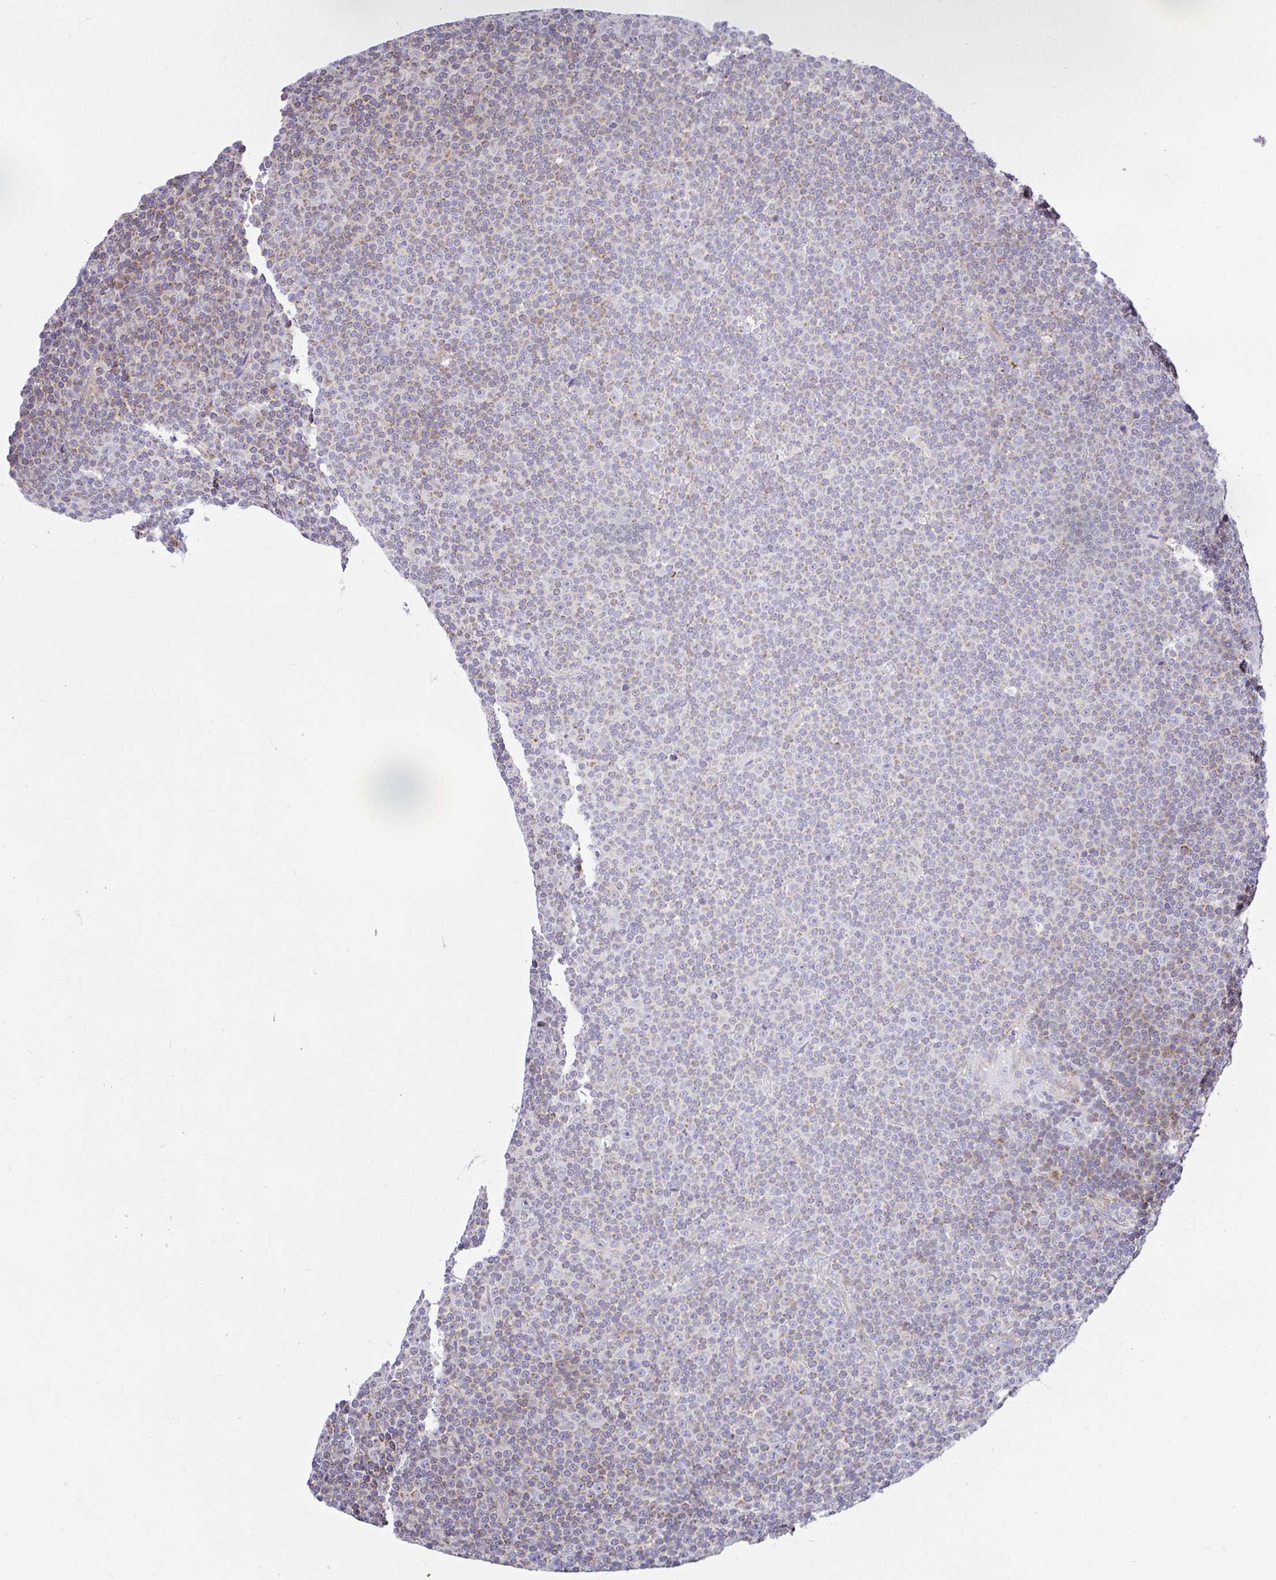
{"staining": {"intensity": "moderate", "quantity": "25%-75%", "location": "cytoplasmic/membranous"}, "tissue": "lymphoma", "cell_type": "Tumor cells", "image_type": "cancer", "snomed": [{"axis": "morphology", "description": "Malignant lymphoma, non-Hodgkin's type, Low grade"}, {"axis": "topography", "description": "Lymph node"}], "caption": "Immunohistochemical staining of human lymphoma exhibits moderate cytoplasmic/membranous protein expression in approximately 25%-75% of tumor cells.", "gene": "SRRM4", "patient": {"sex": "female", "age": 67}}